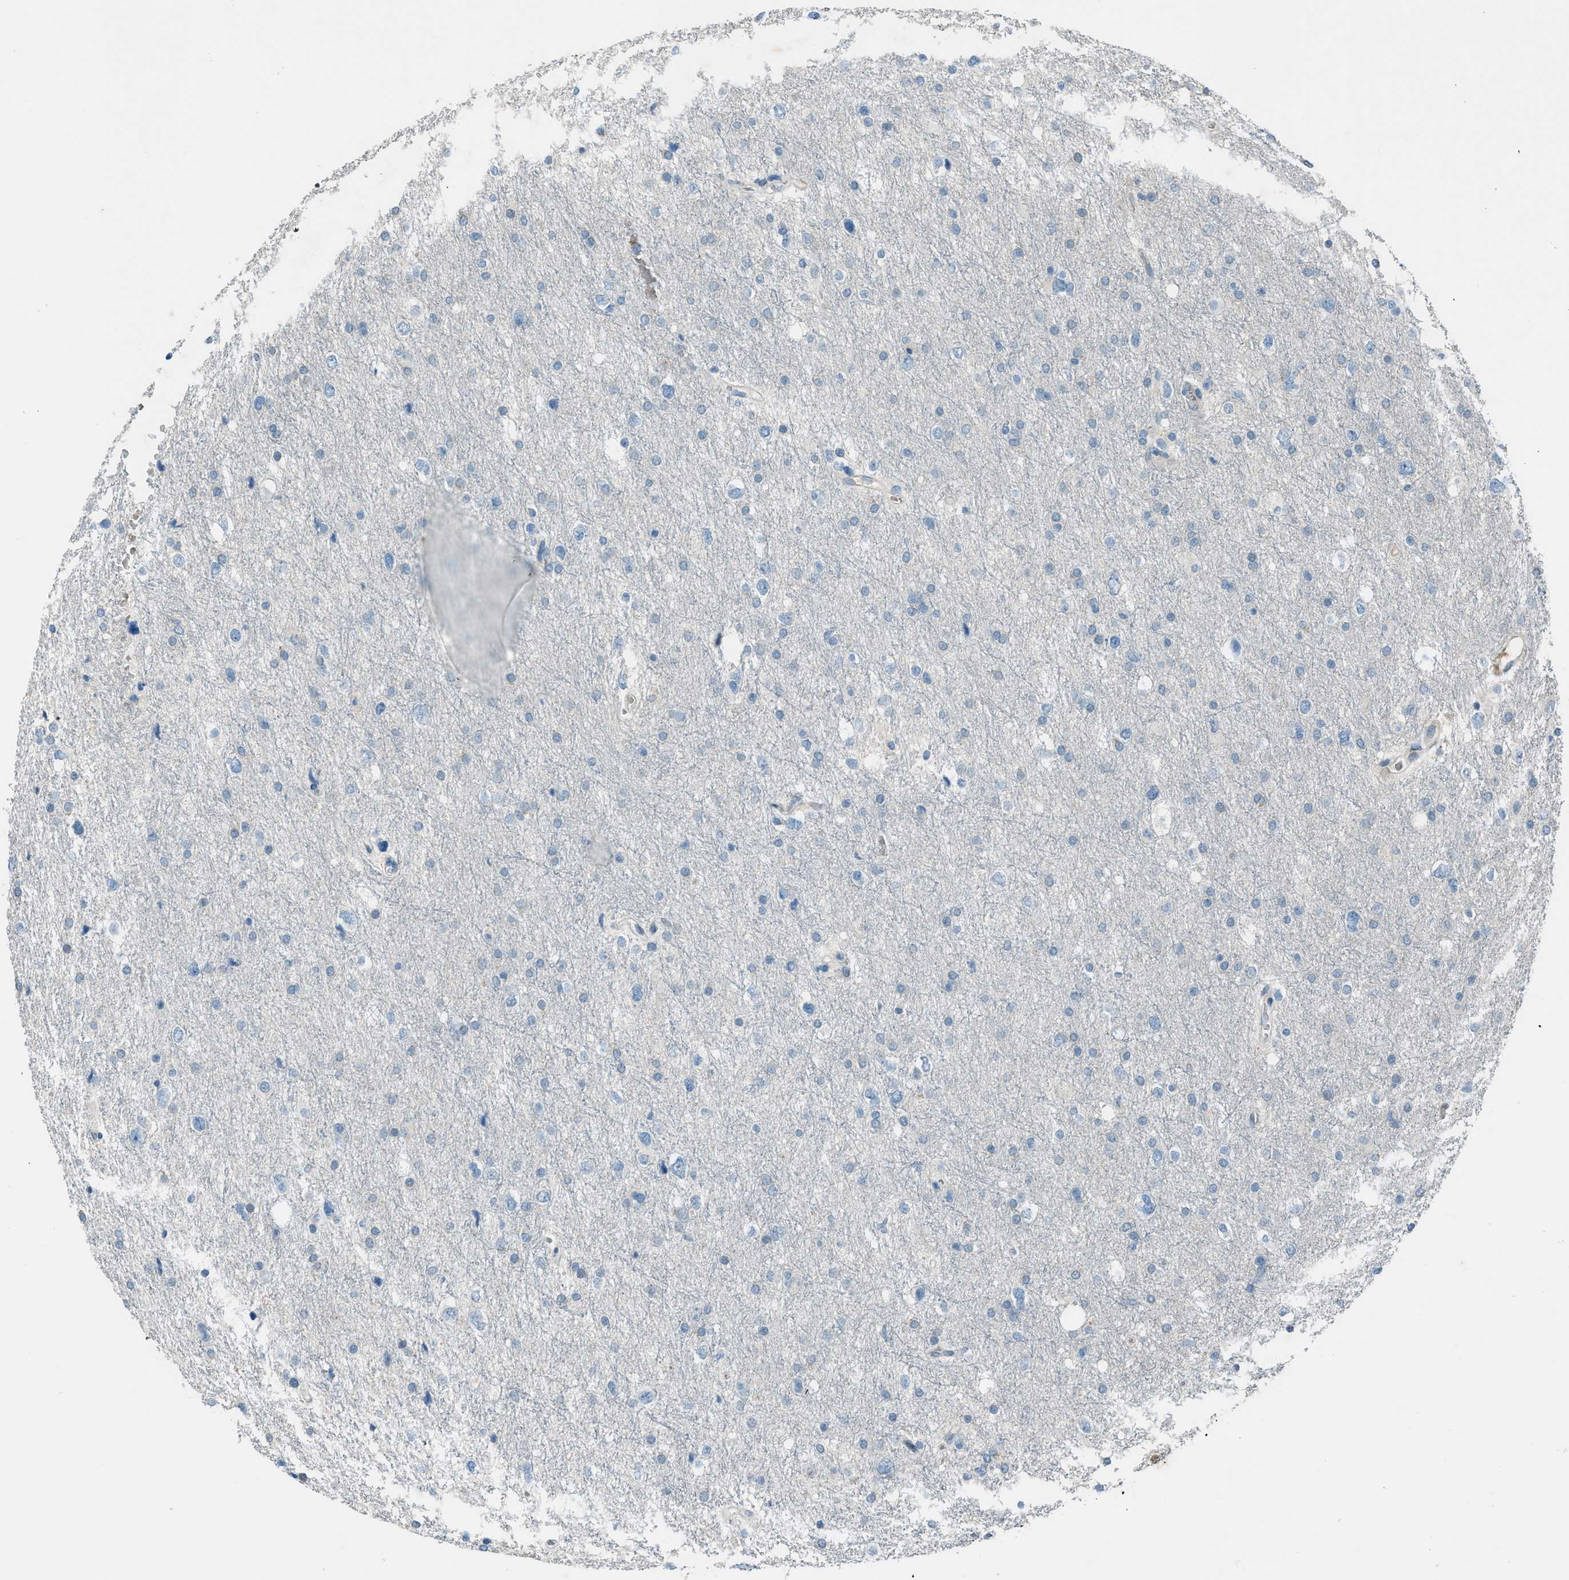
{"staining": {"intensity": "negative", "quantity": "none", "location": "none"}, "tissue": "glioma", "cell_type": "Tumor cells", "image_type": "cancer", "snomed": [{"axis": "morphology", "description": "Glioma, malignant, Low grade"}, {"axis": "topography", "description": "Brain"}], "caption": "The histopathology image exhibits no staining of tumor cells in malignant glioma (low-grade).", "gene": "FBLN2", "patient": {"sex": "female", "age": 37}}